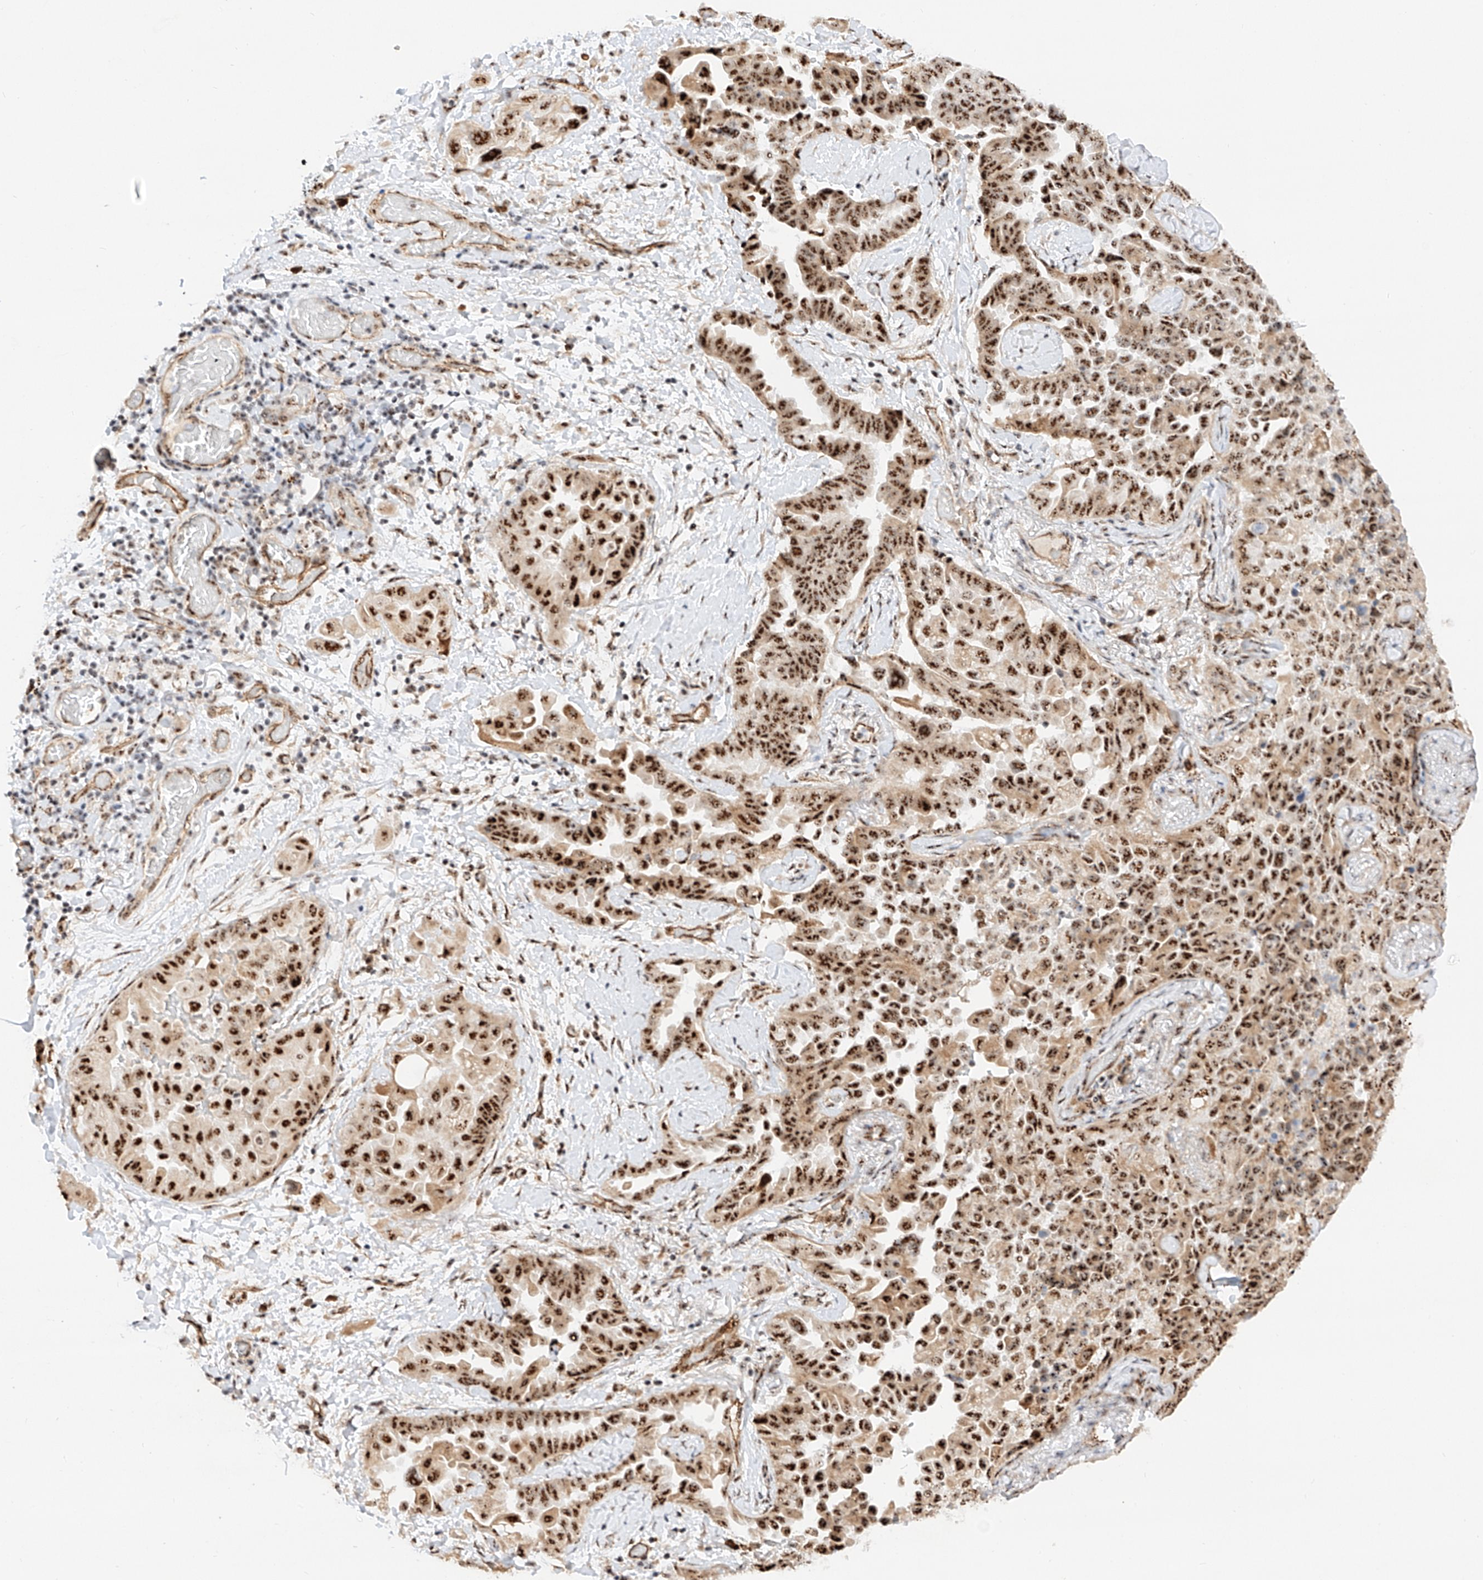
{"staining": {"intensity": "strong", "quantity": ">75%", "location": "nuclear"}, "tissue": "lung cancer", "cell_type": "Tumor cells", "image_type": "cancer", "snomed": [{"axis": "morphology", "description": "Adenocarcinoma, NOS"}, {"axis": "topography", "description": "Lung"}], "caption": "Lung cancer stained with a brown dye displays strong nuclear positive positivity in approximately >75% of tumor cells.", "gene": "ATXN7L2", "patient": {"sex": "female", "age": 67}}